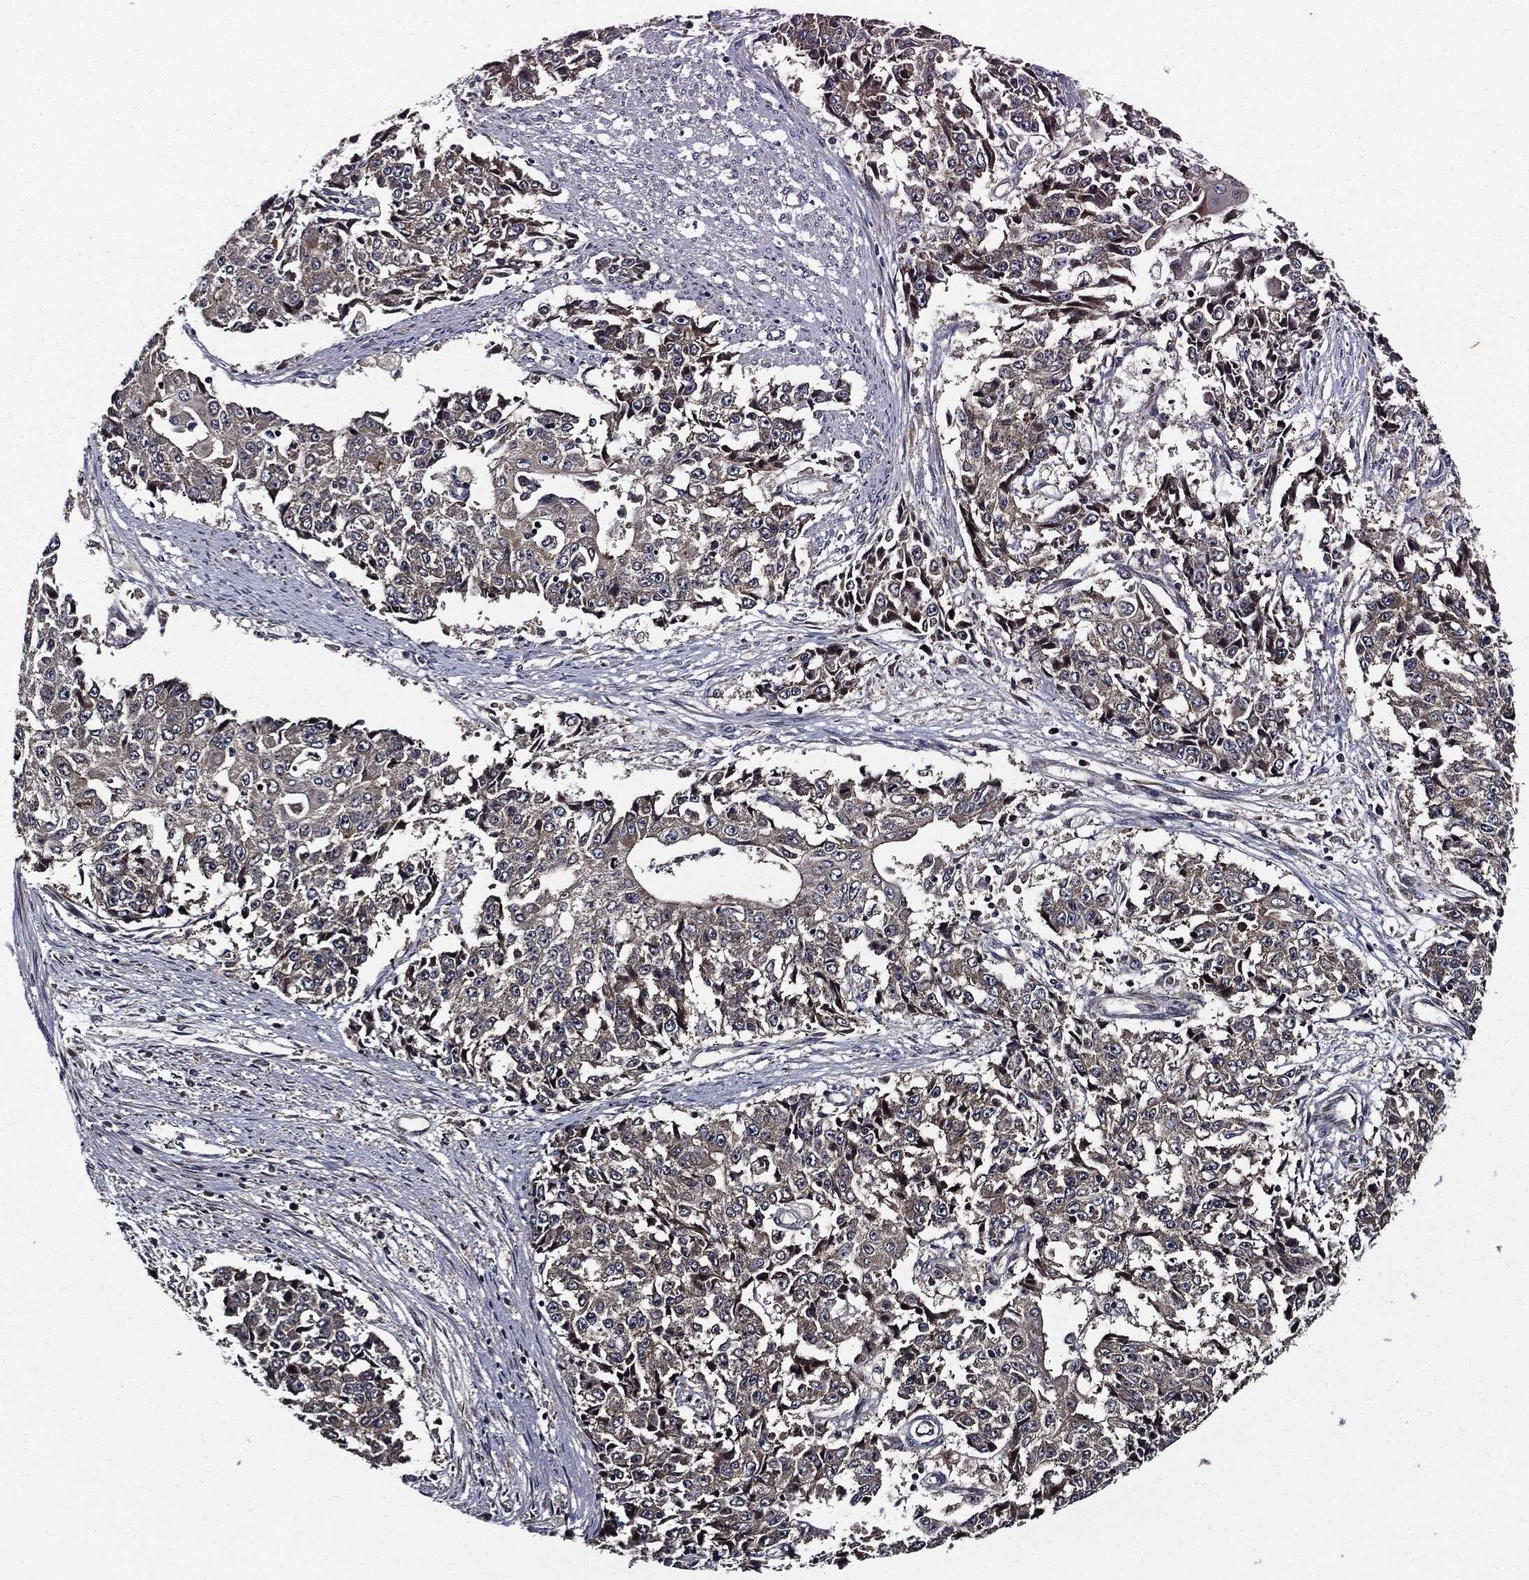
{"staining": {"intensity": "weak", "quantity": "25%-75%", "location": "cytoplasmic/membranous"}, "tissue": "ovarian cancer", "cell_type": "Tumor cells", "image_type": "cancer", "snomed": [{"axis": "morphology", "description": "Carcinoma, endometroid"}, {"axis": "topography", "description": "Ovary"}], "caption": "A histopathology image of ovarian endometroid carcinoma stained for a protein reveals weak cytoplasmic/membranous brown staining in tumor cells.", "gene": "HTT", "patient": {"sex": "female", "age": 42}}